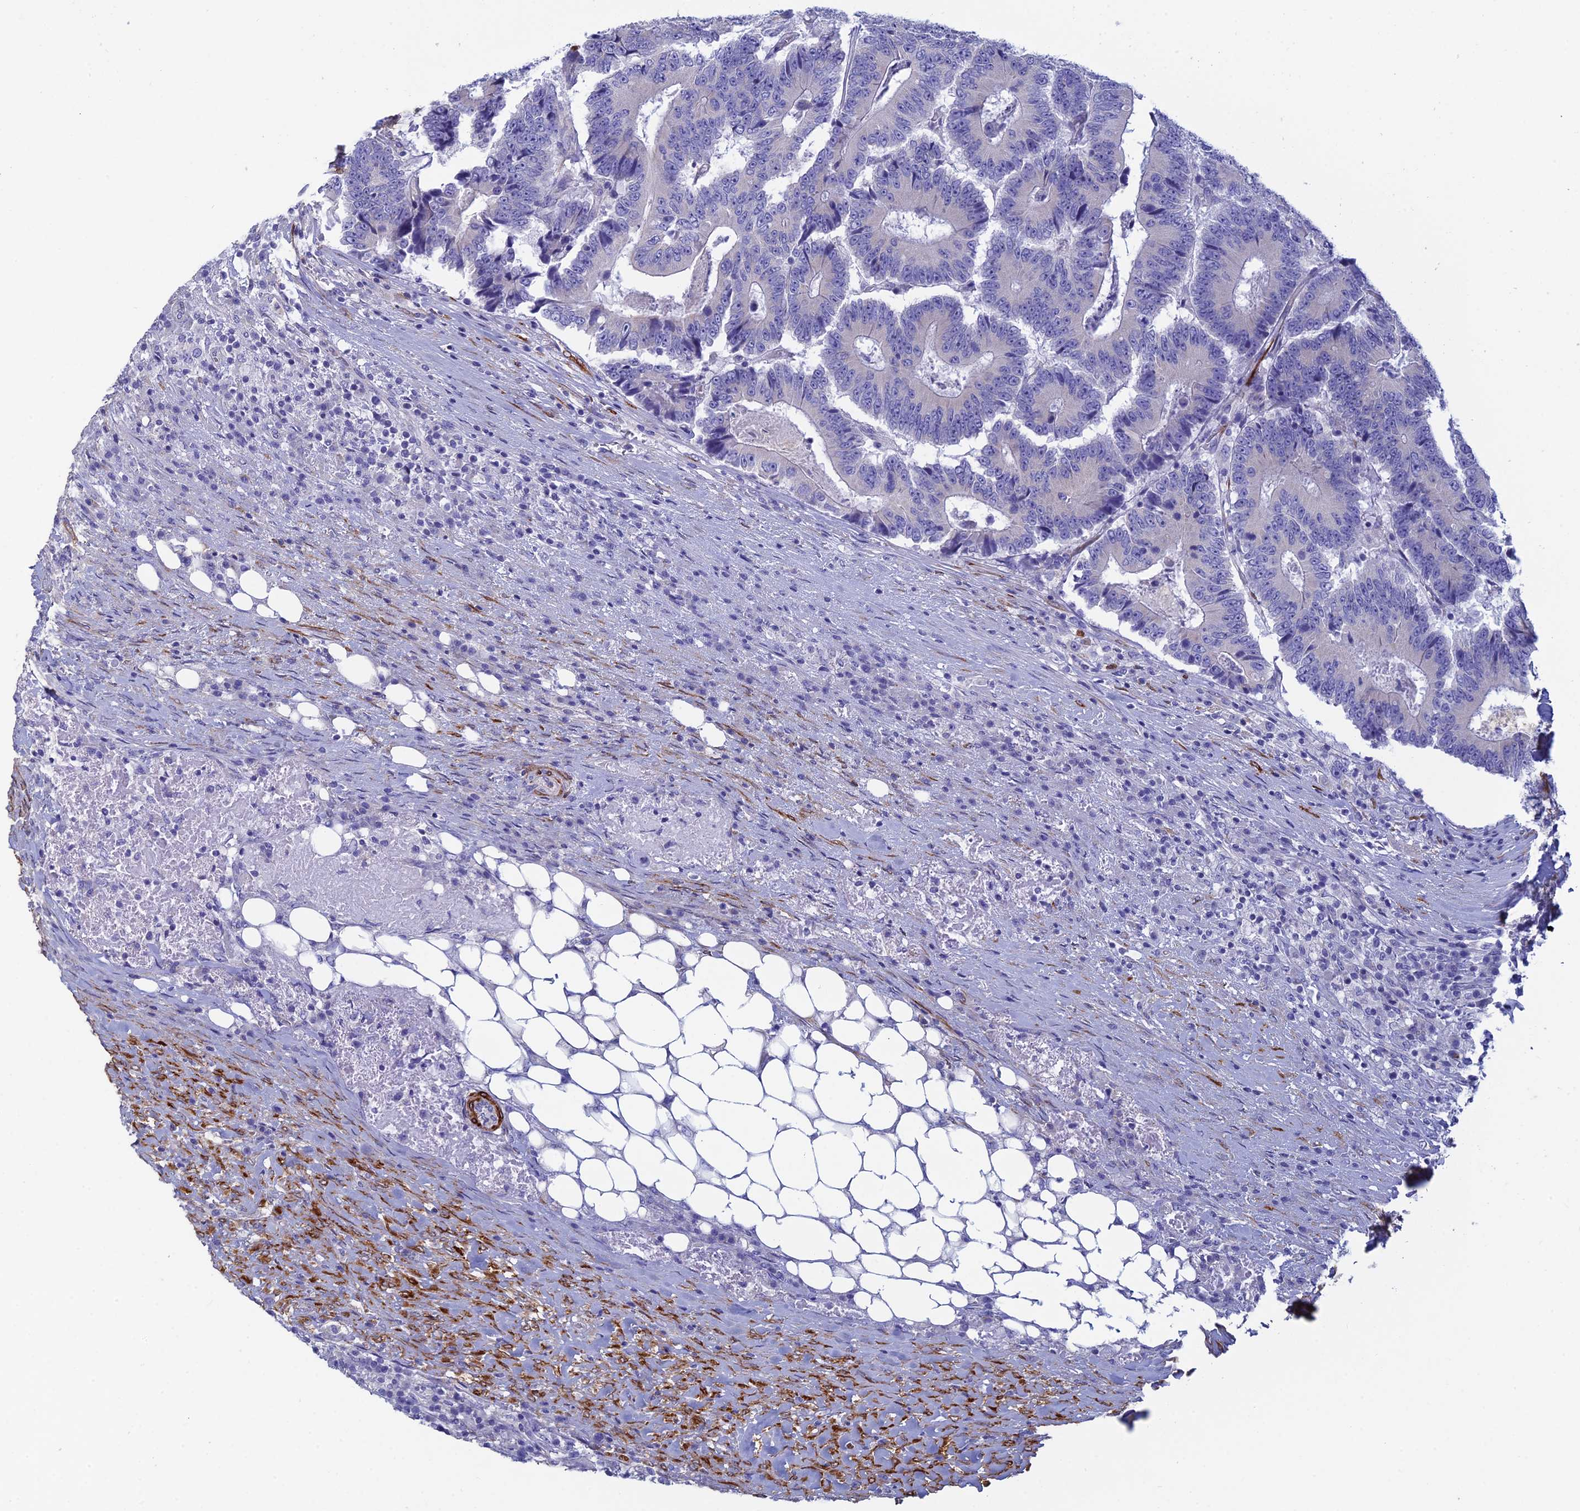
{"staining": {"intensity": "negative", "quantity": "none", "location": "none"}, "tissue": "colorectal cancer", "cell_type": "Tumor cells", "image_type": "cancer", "snomed": [{"axis": "morphology", "description": "Adenocarcinoma, NOS"}, {"axis": "topography", "description": "Colon"}], "caption": "Tumor cells show no significant staining in adenocarcinoma (colorectal). The staining was performed using DAB to visualize the protein expression in brown, while the nuclei were stained in blue with hematoxylin (Magnification: 20x).", "gene": "PCDHA8", "patient": {"sex": "male", "age": 83}}